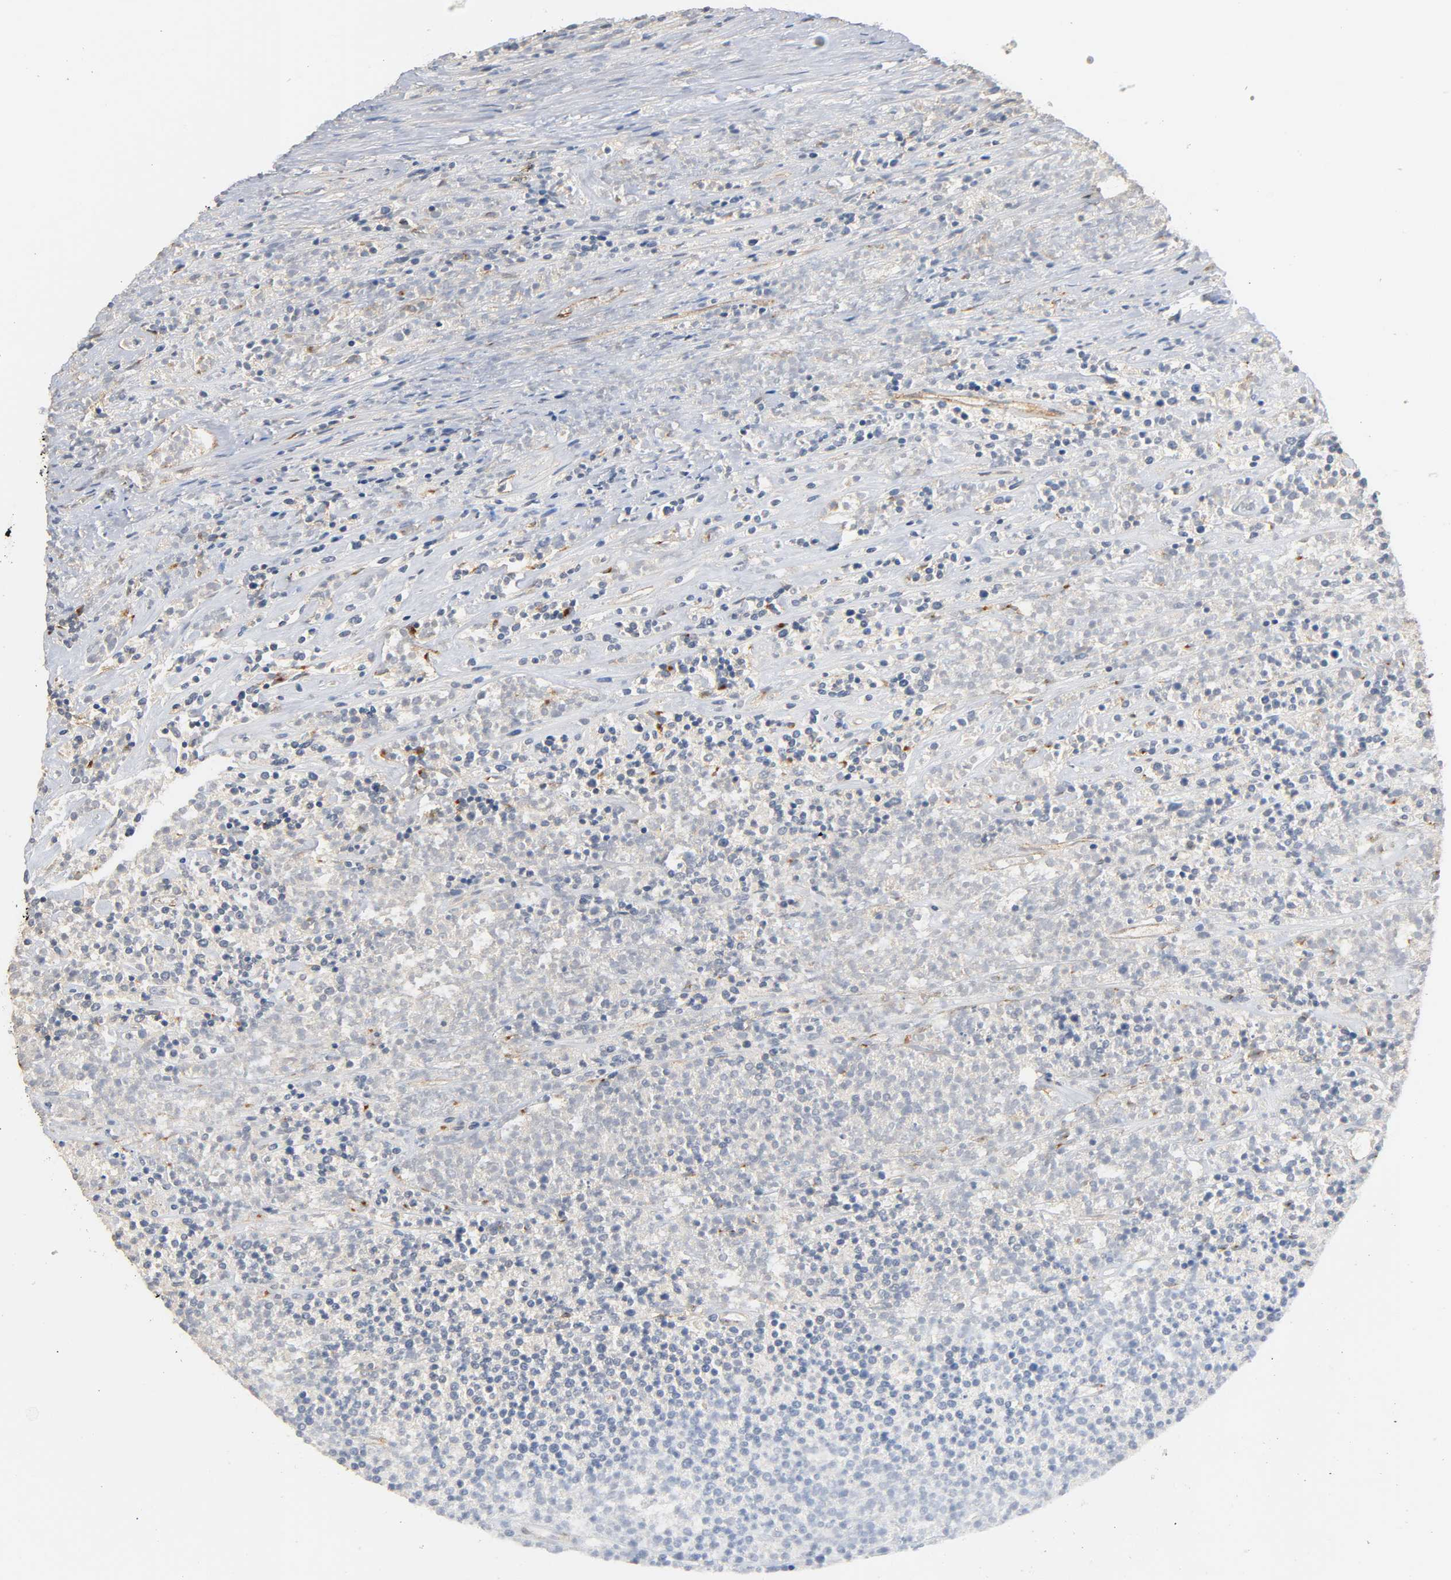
{"staining": {"intensity": "negative", "quantity": "none", "location": "none"}, "tissue": "lymphoma", "cell_type": "Tumor cells", "image_type": "cancer", "snomed": [{"axis": "morphology", "description": "Malignant lymphoma, non-Hodgkin's type, High grade"}, {"axis": "topography", "description": "Lymph node"}], "caption": "An image of lymphoma stained for a protein shows no brown staining in tumor cells.", "gene": "IFITM3", "patient": {"sex": "female", "age": 73}}